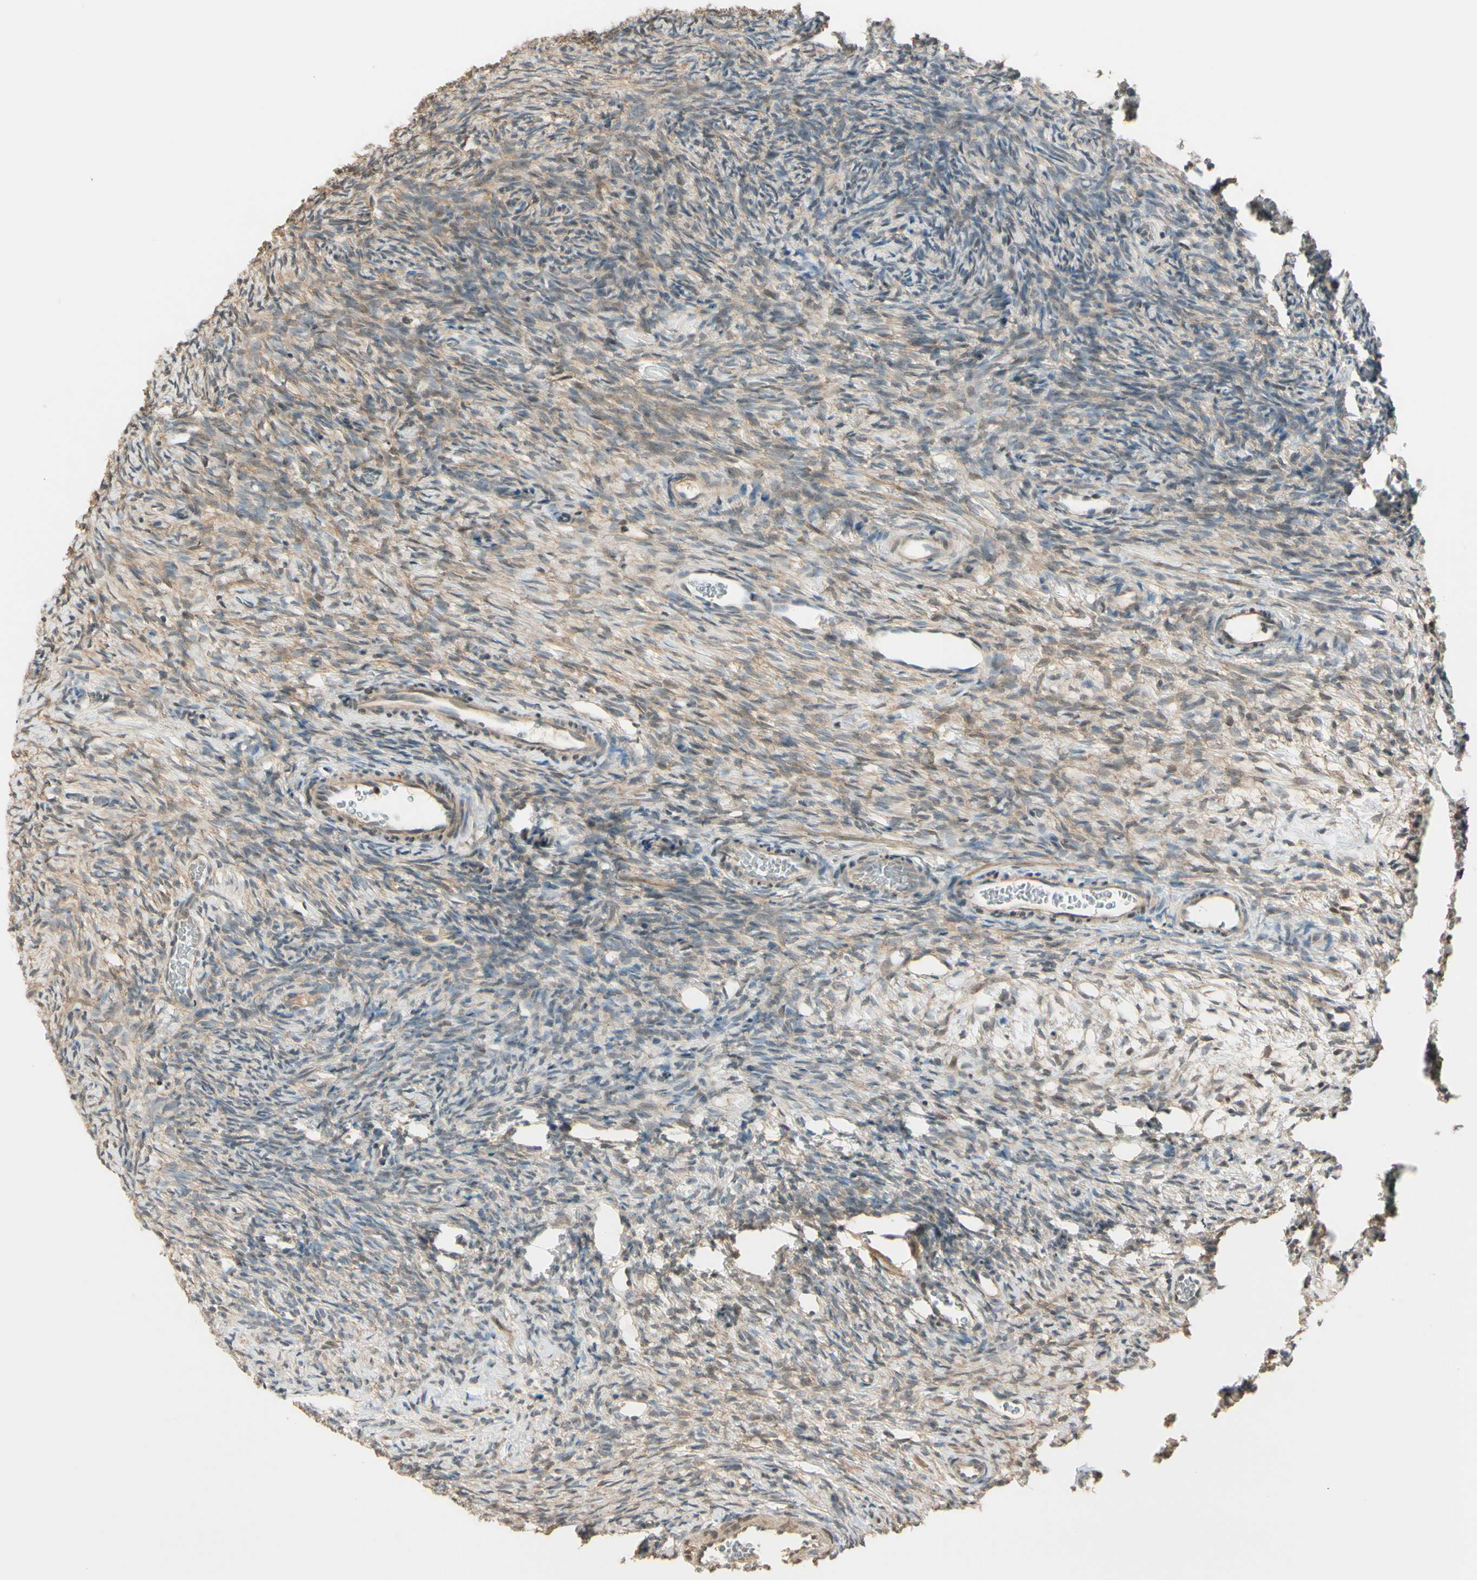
{"staining": {"intensity": "weak", "quantity": "<25%", "location": "cytoplasmic/membranous,nuclear"}, "tissue": "ovary", "cell_type": "Ovarian stroma cells", "image_type": "normal", "snomed": [{"axis": "morphology", "description": "Normal tissue, NOS"}, {"axis": "topography", "description": "Ovary"}], "caption": "DAB immunohistochemical staining of benign human ovary displays no significant staining in ovarian stroma cells.", "gene": "MCPH1", "patient": {"sex": "female", "age": 35}}